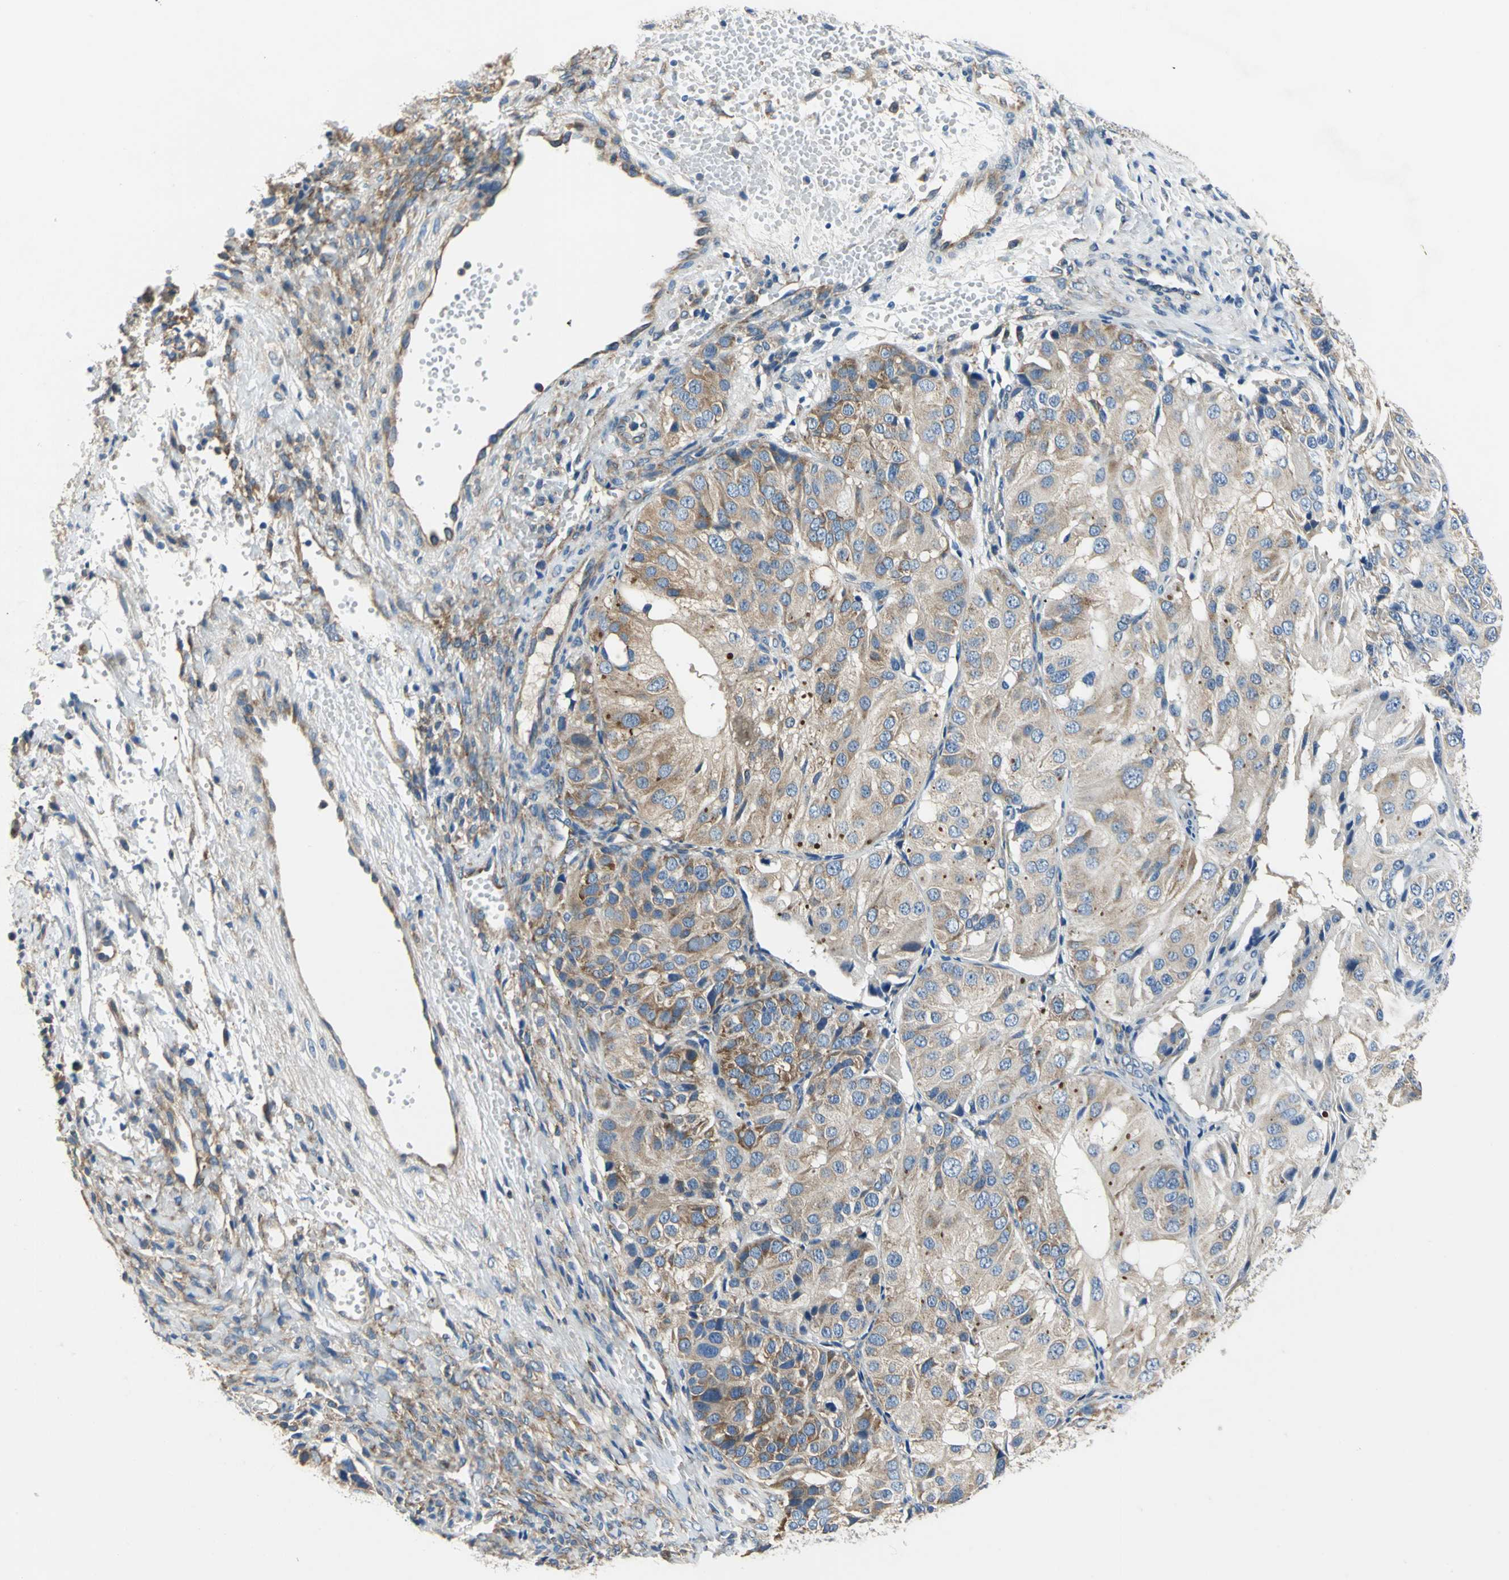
{"staining": {"intensity": "moderate", "quantity": ">75%", "location": "cytoplasmic/membranous"}, "tissue": "ovarian cancer", "cell_type": "Tumor cells", "image_type": "cancer", "snomed": [{"axis": "morphology", "description": "Carcinoma, endometroid"}, {"axis": "topography", "description": "Ovary"}], "caption": "IHC (DAB (3,3'-diaminobenzidine)) staining of ovarian cancer displays moderate cytoplasmic/membranous protein expression in approximately >75% of tumor cells.", "gene": "TRIM25", "patient": {"sex": "female", "age": 51}}